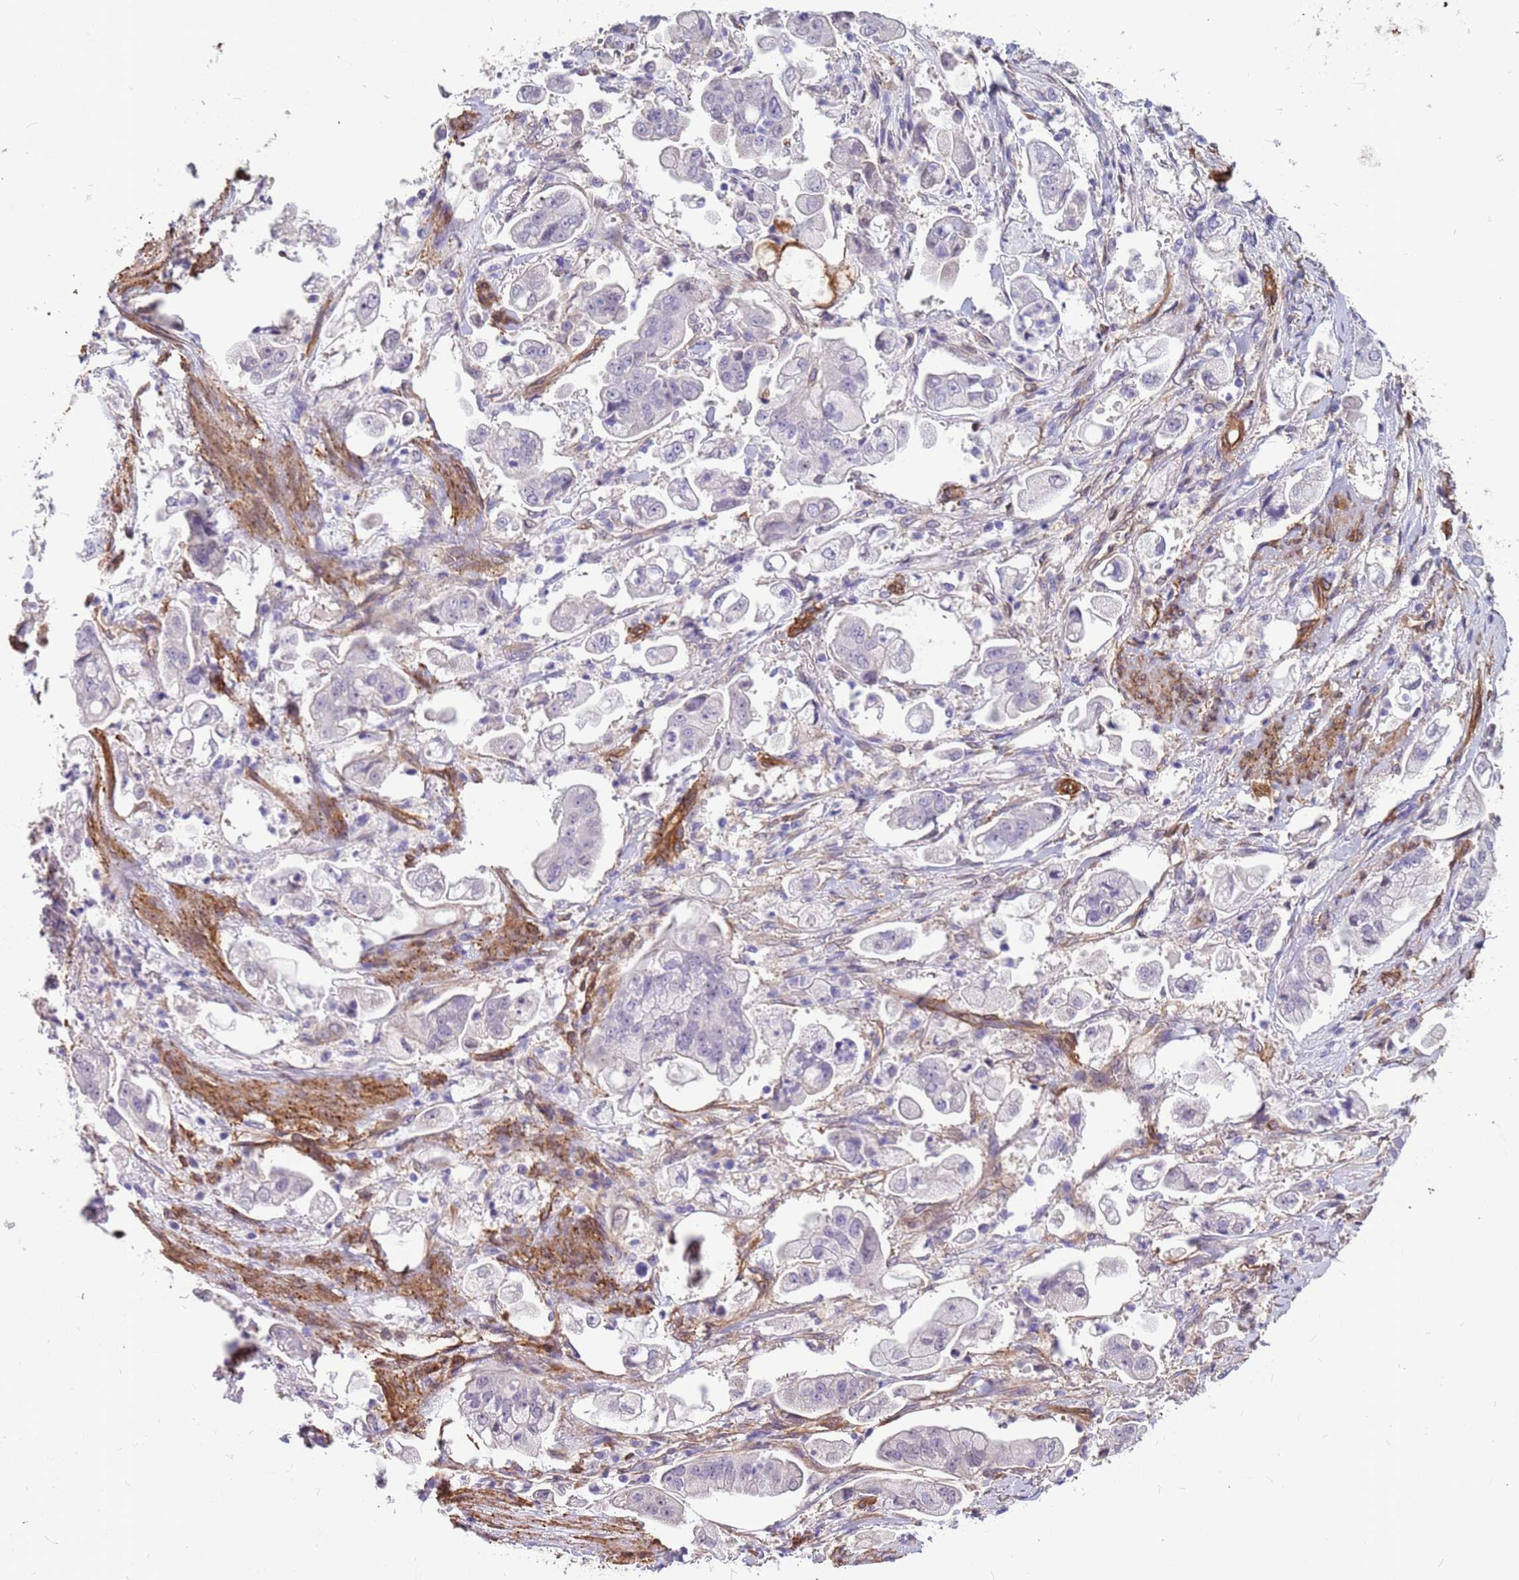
{"staining": {"intensity": "negative", "quantity": "none", "location": "none"}, "tissue": "stomach cancer", "cell_type": "Tumor cells", "image_type": "cancer", "snomed": [{"axis": "morphology", "description": "Adenocarcinoma, NOS"}, {"axis": "topography", "description": "Stomach"}], "caption": "Tumor cells are negative for protein expression in human stomach adenocarcinoma.", "gene": "EHD2", "patient": {"sex": "male", "age": 62}}